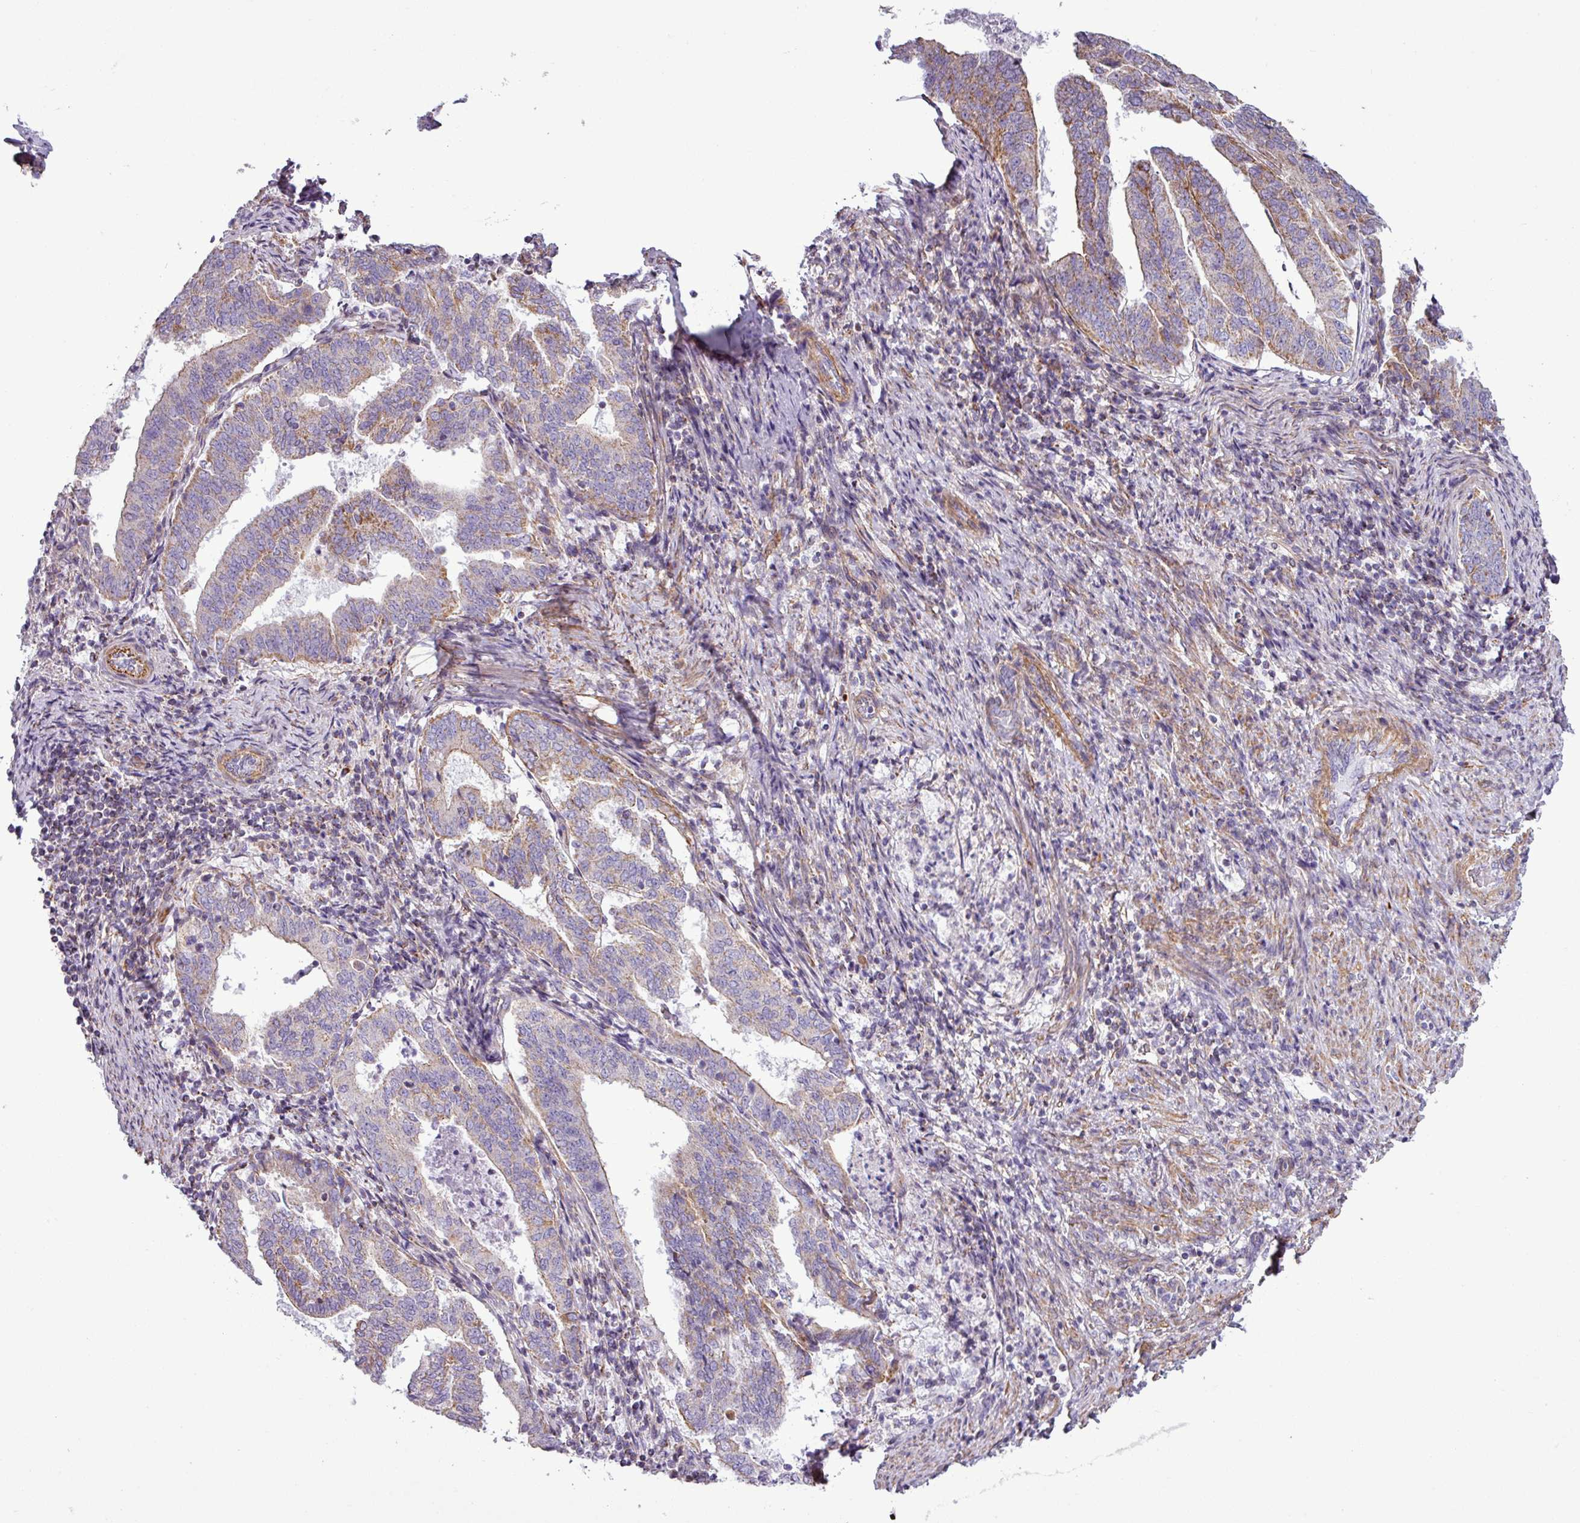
{"staining": {"intensity": "weak", "quantity": "25%-75%", "location": "cytoplasmic/membranous"}, "tissue": "endometrial cancer", "cell_type": "Tumor cells", "image_type": "cancer", "snomed": [{"axis": "morphology", "description": "Adenocarcinoma, NOS"}, {"axis": "topography", "description": "Endometrium"}], "caption": "This micrograph shows endometrial cancer stained with immunohistochemistry to label a protein in brown. The cytoplasmic/membranous of tumor cells show weak positivity for the protein. Nuclei are counter-stained blue.", "gene": "BTN2A2", "patient": {"sex": "female", "age": 80}}